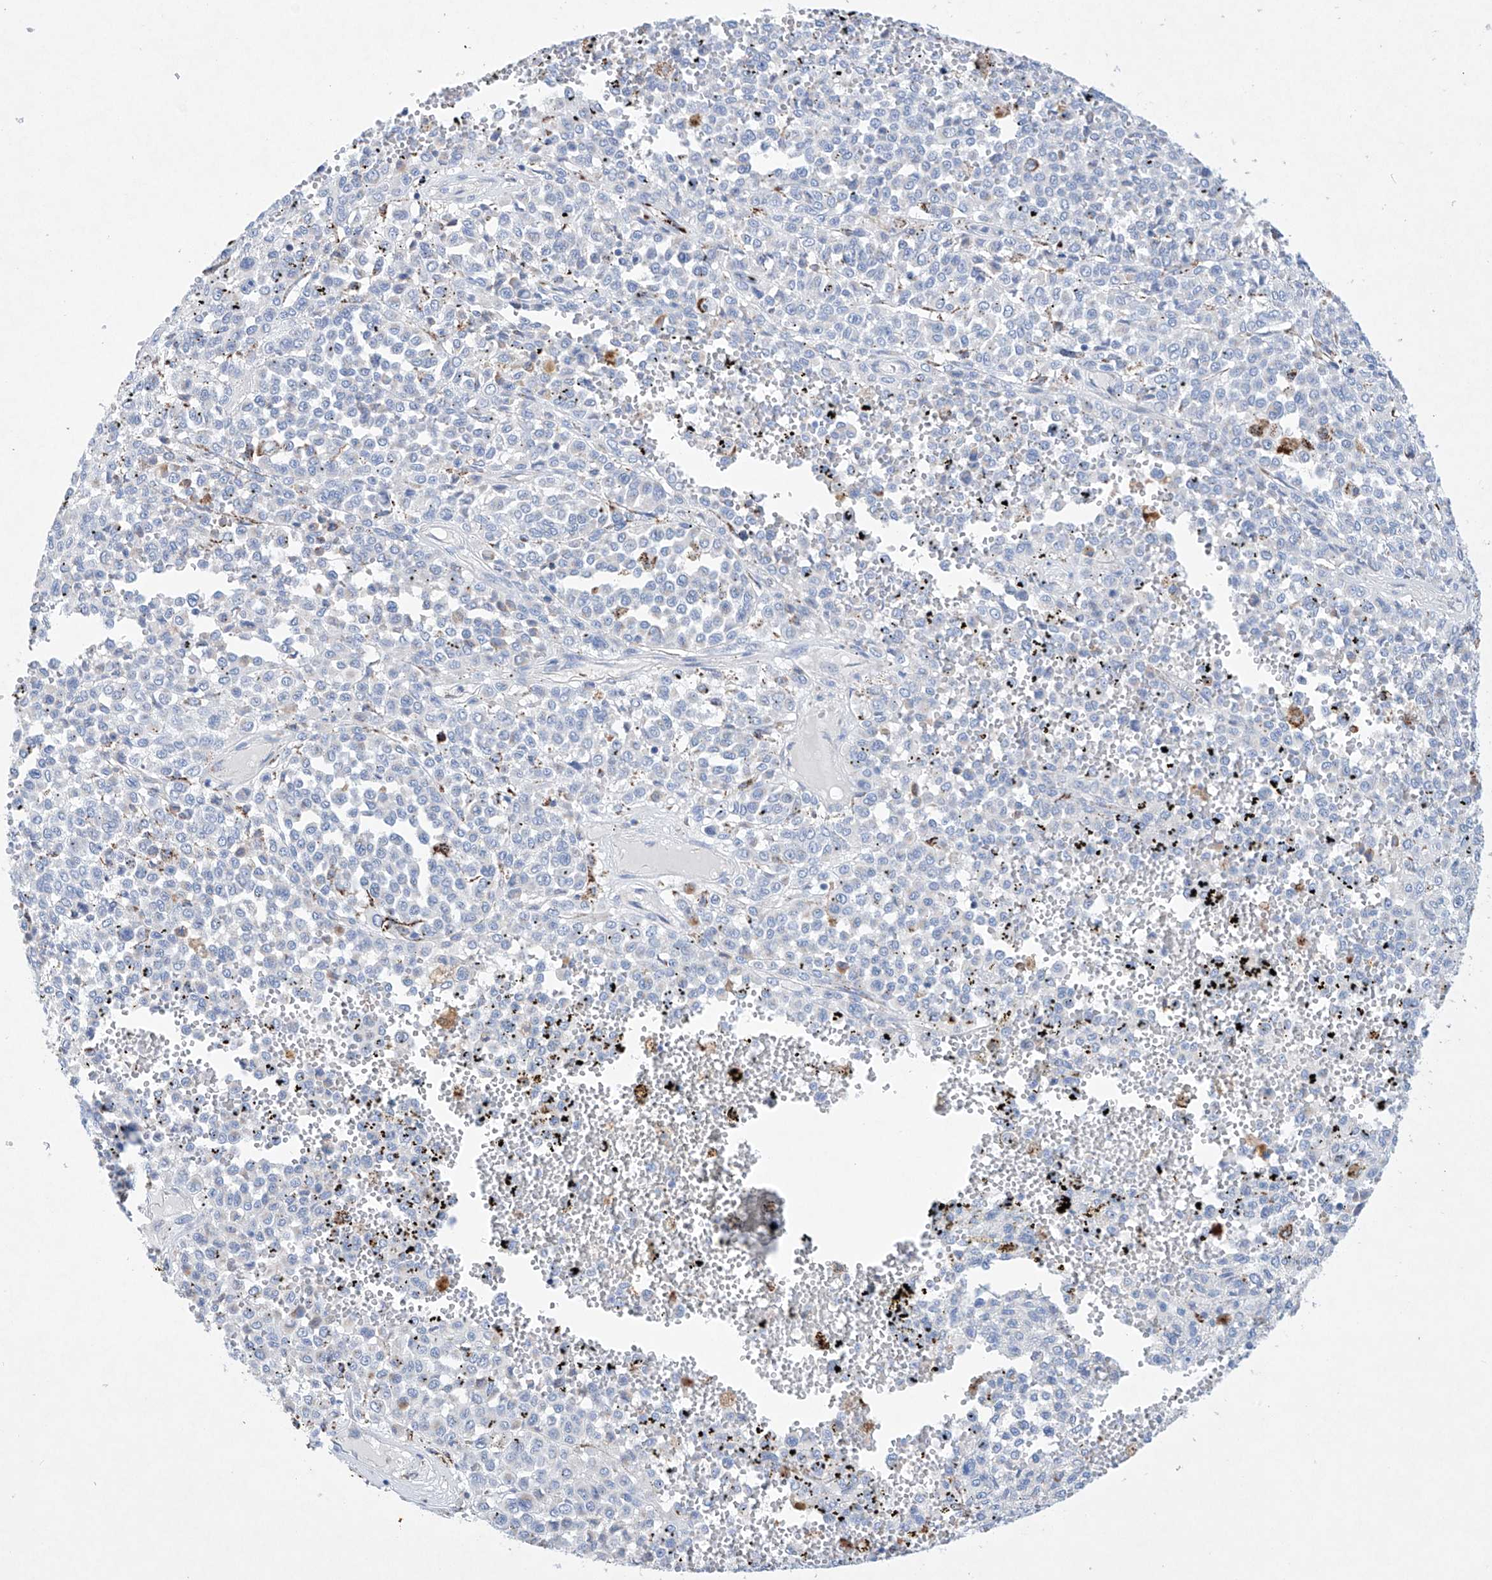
{"staining": {"intensity": "negative", "quantity": "none", "location": "none"}, "tissue": "melanoma", "cell_type": "Tumor cells", "image_type": "cancer", "snomed": [{"axis": "morphology", "description": "Malignant melanoma, Metastatic site"}, {"axis": "topography", "description": "Pancreas"}], "caption": "Tumor cells show no significant protein expression in melanoma.", "gene": "NRROS", "patient": {"sex": "female", "age": 30}}